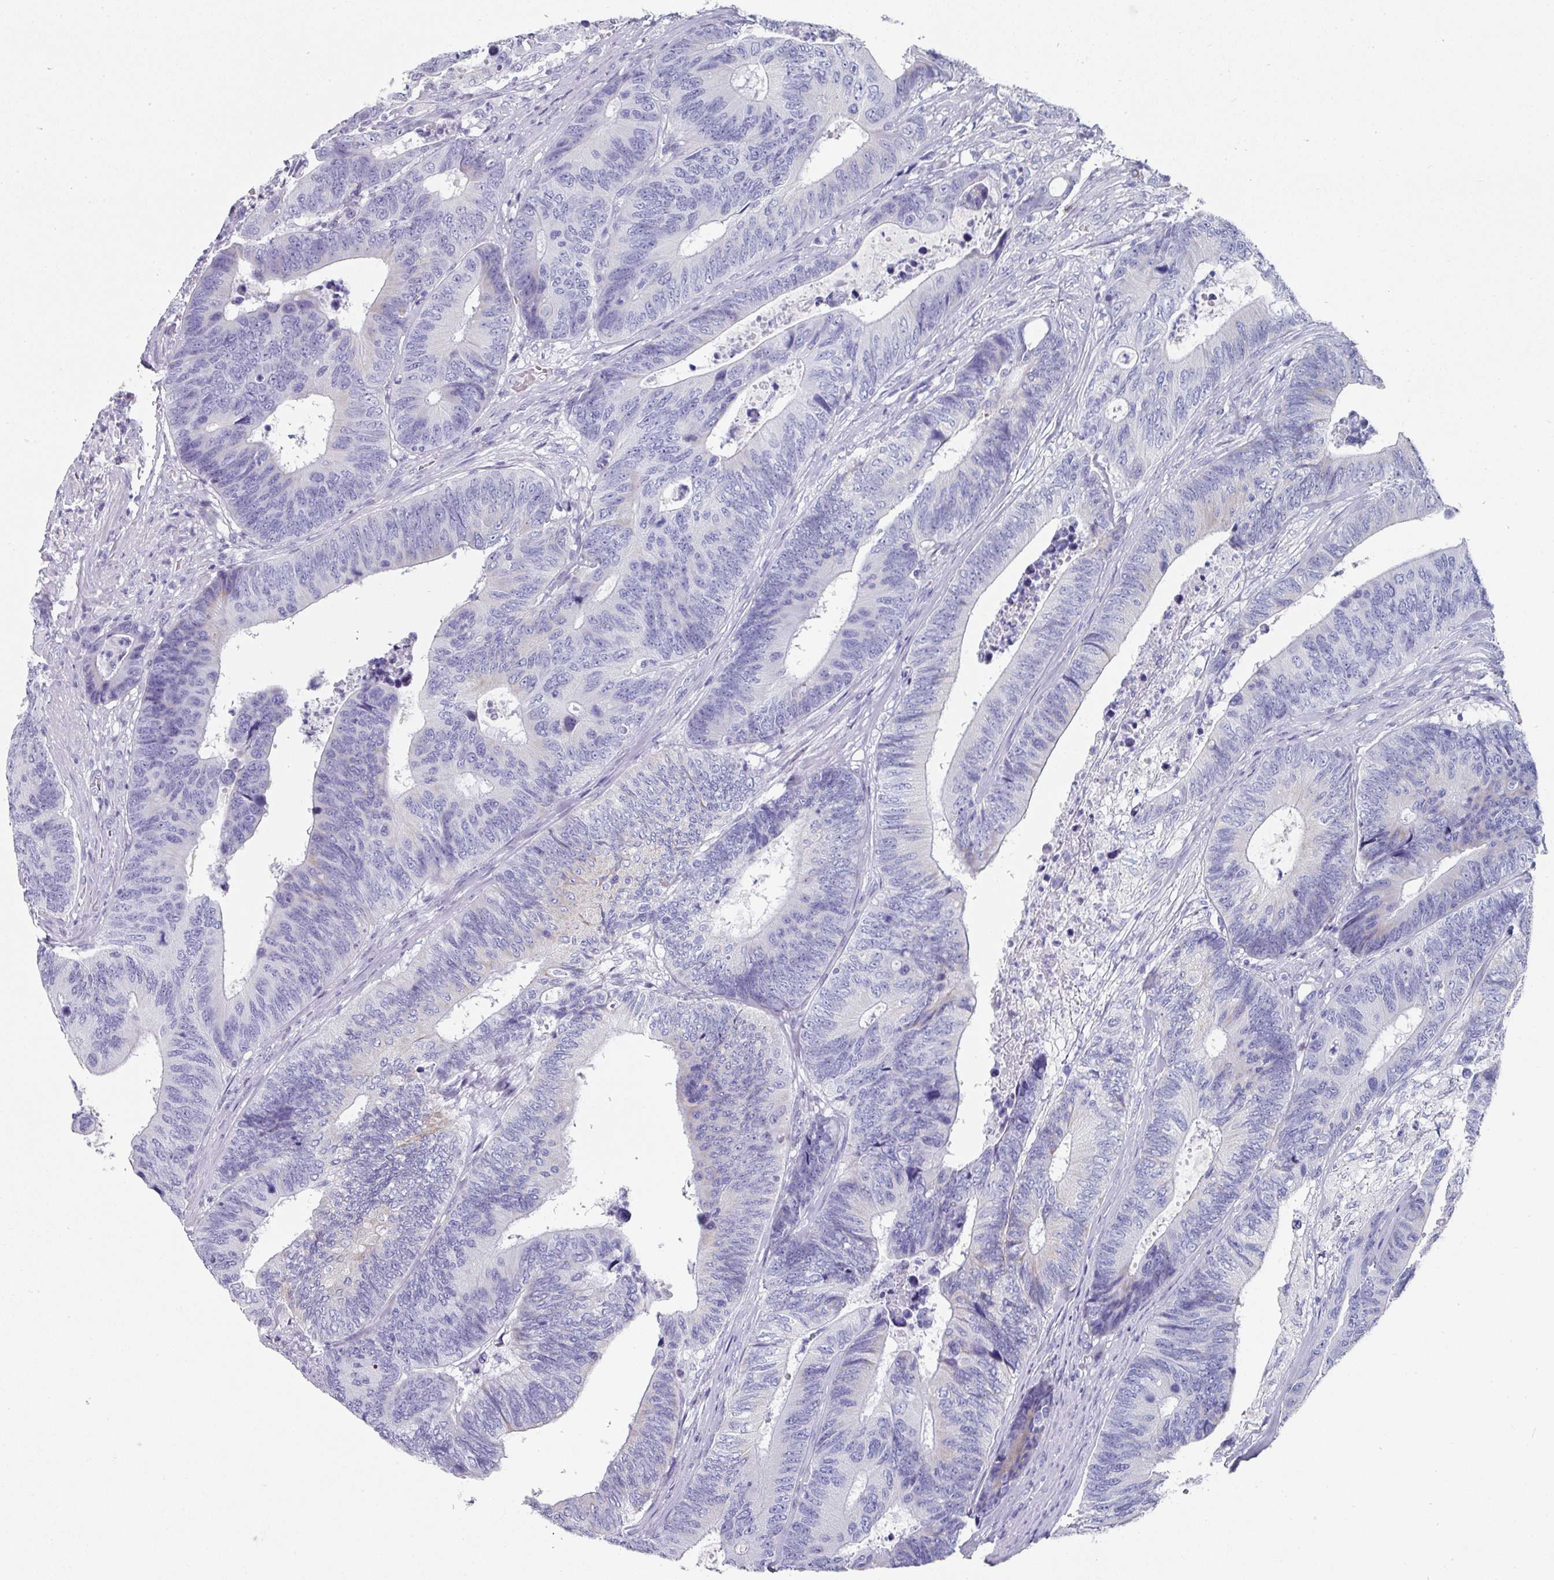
{"staining": {"intensity": "negative", "quantity": "none", "location": "none"}, "tissue": "colorectal cancer", "cell_type": "Tumor cells", "image_type": "cancer", "snomed": [{"axis": "morphology", "description": "Adenocarcinoma, NOS"}, {"axis": "topography", "description": "Colon"}], "caption": "Tumor cells are negative for brown protein staining in adenocarcinoma (colorectal).", "gene": "SETBP1", "patient": {"sex": "male", "age": 87}}